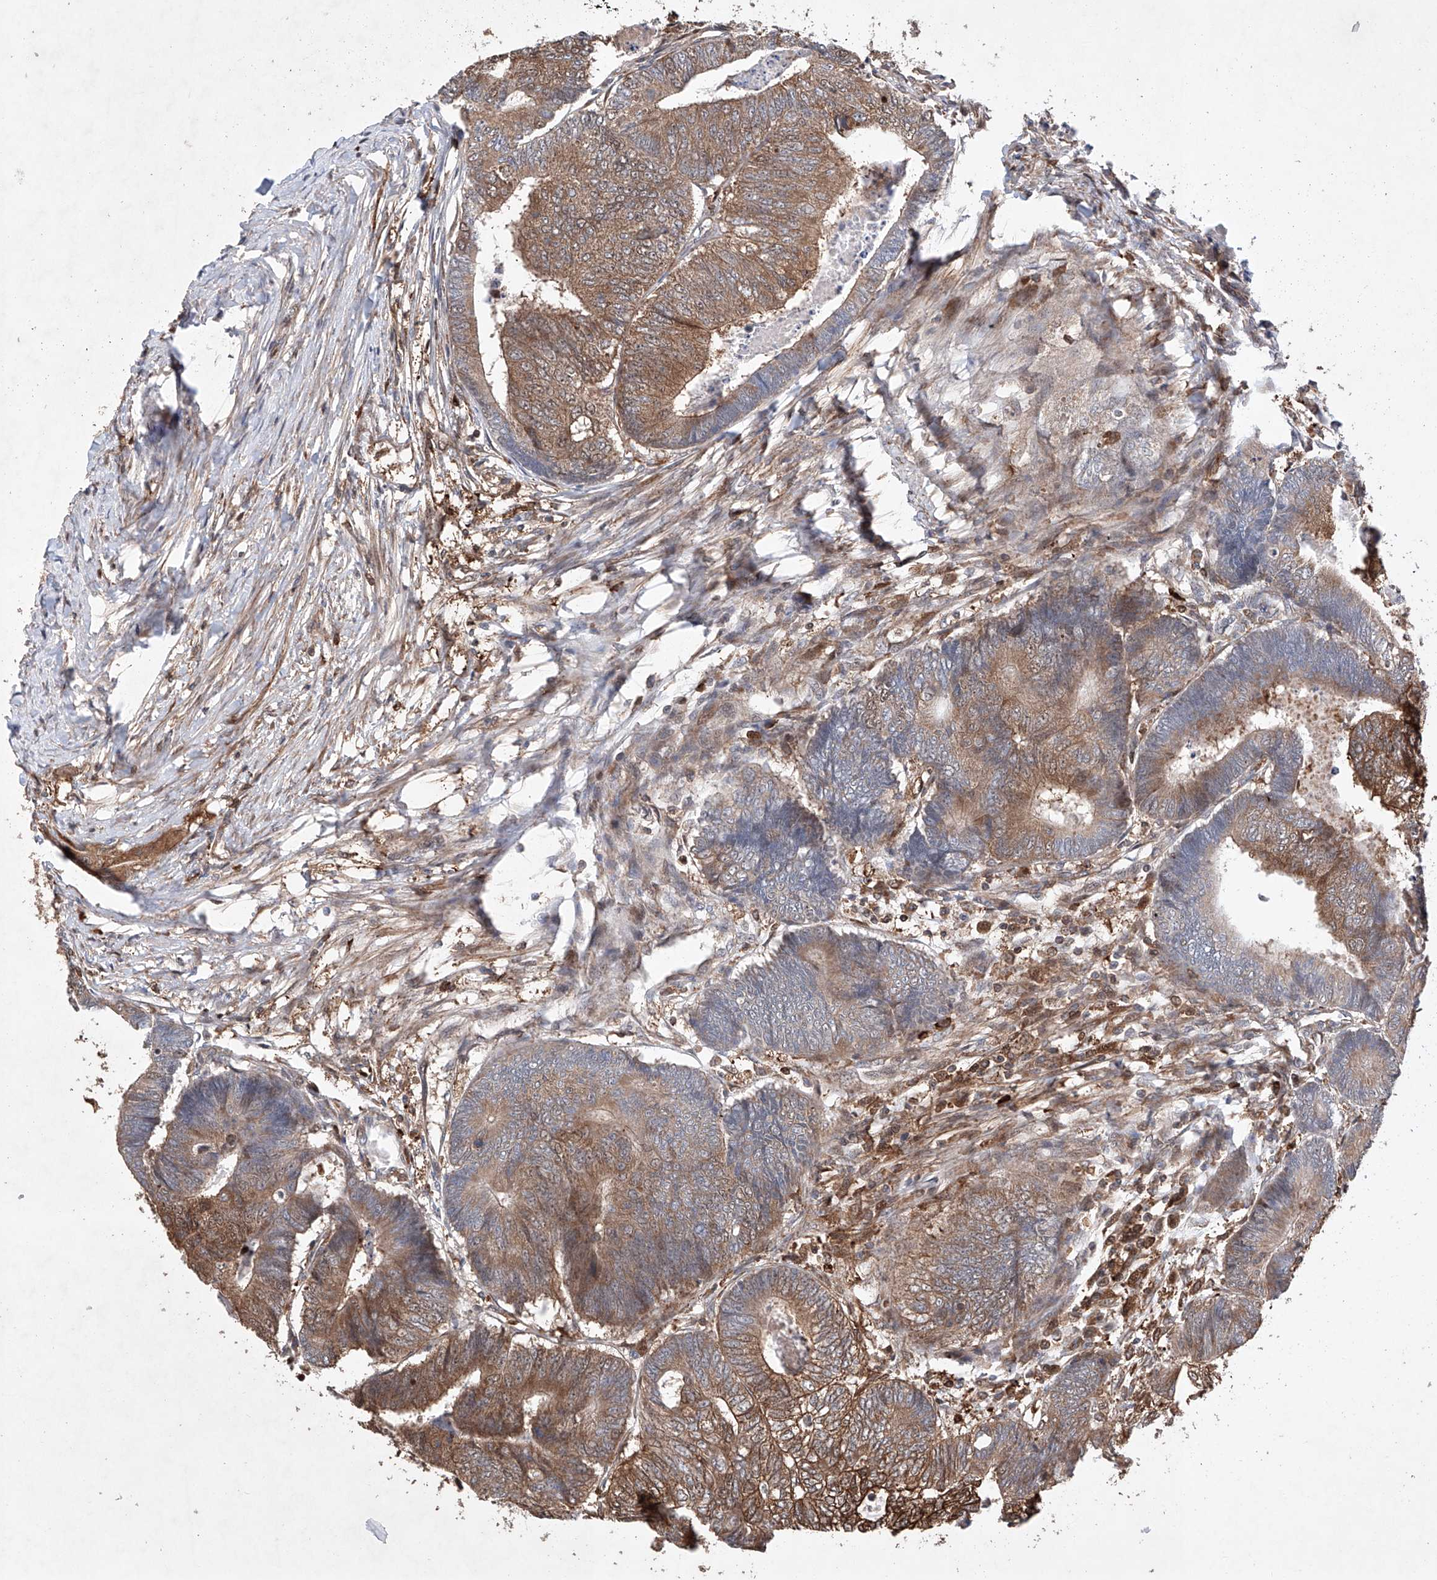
{"staining": {"intensity": "moderate", "quantity": ">75%", "location": "cytoplasmic/membranous"}, "tissue": "colorectal cancer", "cell_type": "Tumor cells", "image_type": "cancer", "snomed": [{"axis": "morphology", "description": "Adenocarcinoma, NOS"}, {"axis": "topography", "description": "Colon"}], "caption": "The image displays immunohistochemical staining of colorectal adenocarcinoma. There is moderate cytoplasmic/membranous staining is present in approximately >75% of tumor cells.", "gene": "TIMM23", "patient": {"sex": "female", "age": 67}}